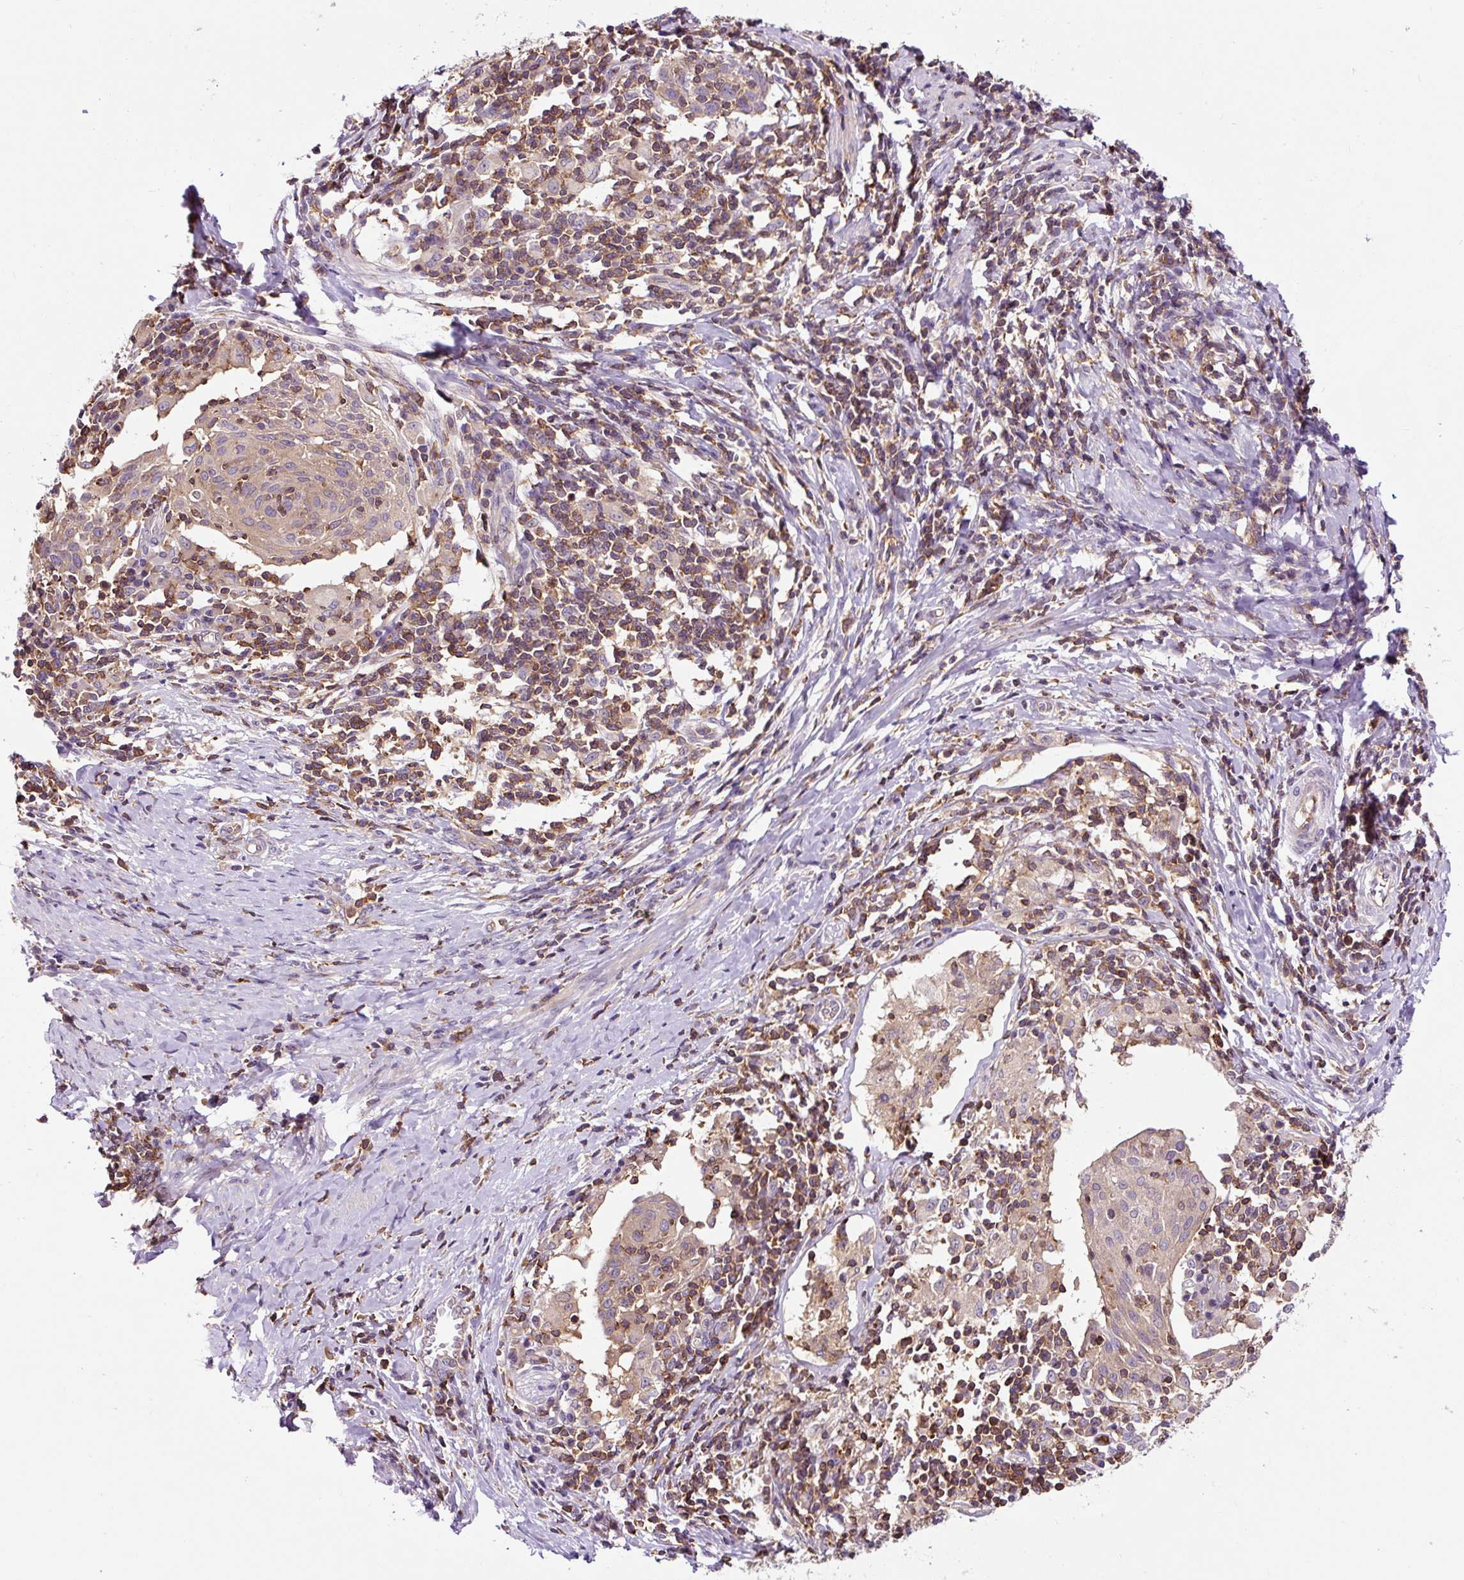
{"staining": {"intensity": "weak", "quantity": ">75%", "location": "cytoplasmic/membranous"}, "tissue": "cervical cancer", "cell_type": "Tumor cells", "image_type": "cancer", "snomed": [{"axis": "morphology", "description": "Squamous cell carcinoma, NOS"}, {"axis": "topography", "description": "Cervix"}], "caption": "Cervical cancer tissue displays weak cytoplasmic/membranous expression in approximately >75% of tumor cells", "gene": "CISD3", "patient": {"sex": "female", "age": 52}}